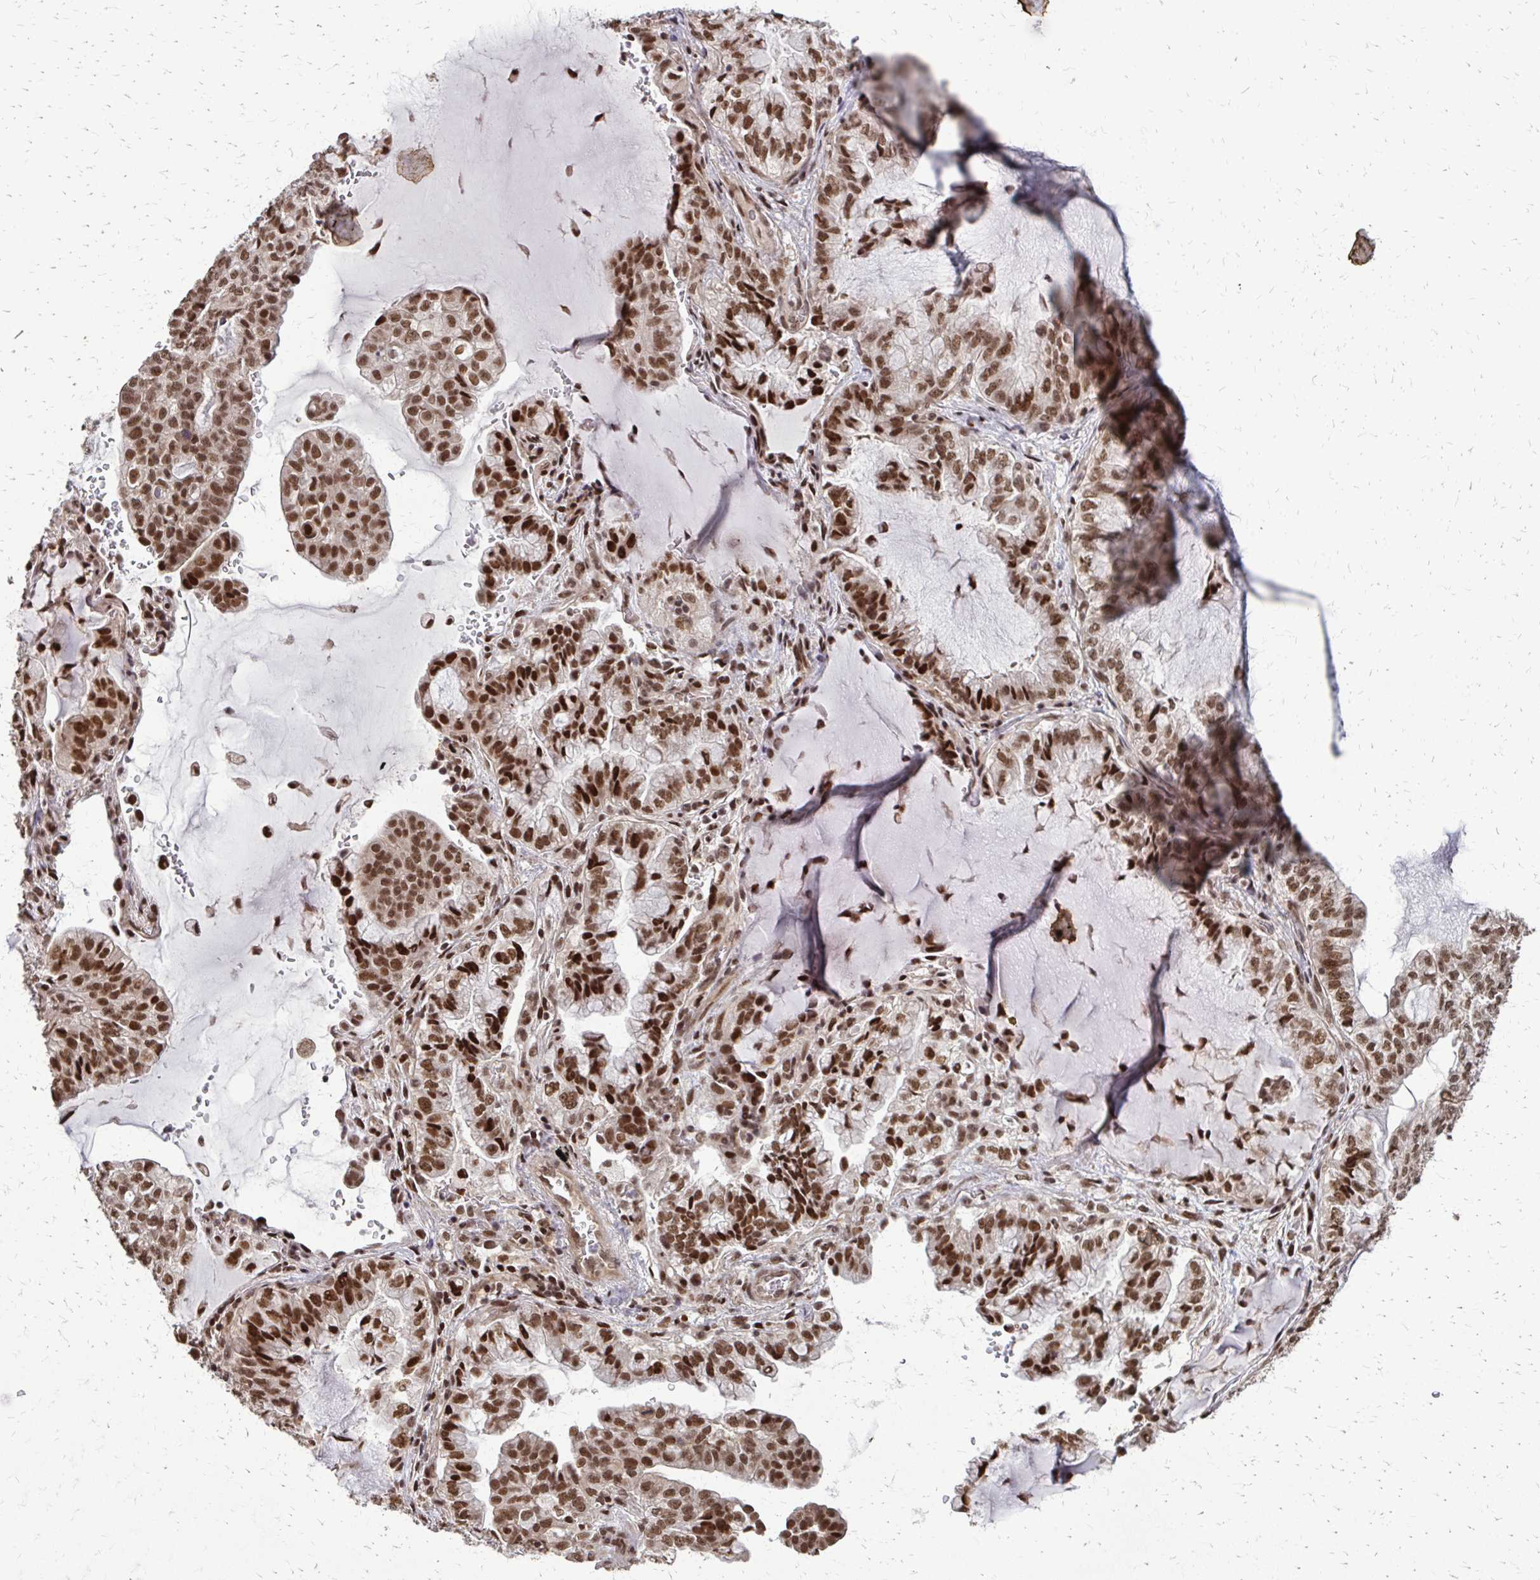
{"staining": {"intensity": "moderate", "quantity": ">75%", "location": "nuclear"}, "tissue": "lung cancer", "cell_type": "Tumor cells", "image_type": "cancer", "snomed": [{"axis": "morphology", "description": "Adenocarcinoma, NOS"}, {"axis": "topography", "description": "Lymph node"}, {"axis": "topography", "description": "Lung"}], "caption": "This is a photomicrograph of immunohistochemistry staining of lung adenocarcinoma, which shows moderate positivity in the nuclear of tumor cells.", "gene": "SS18", "patient": {"sex": "male", "age": 66}}